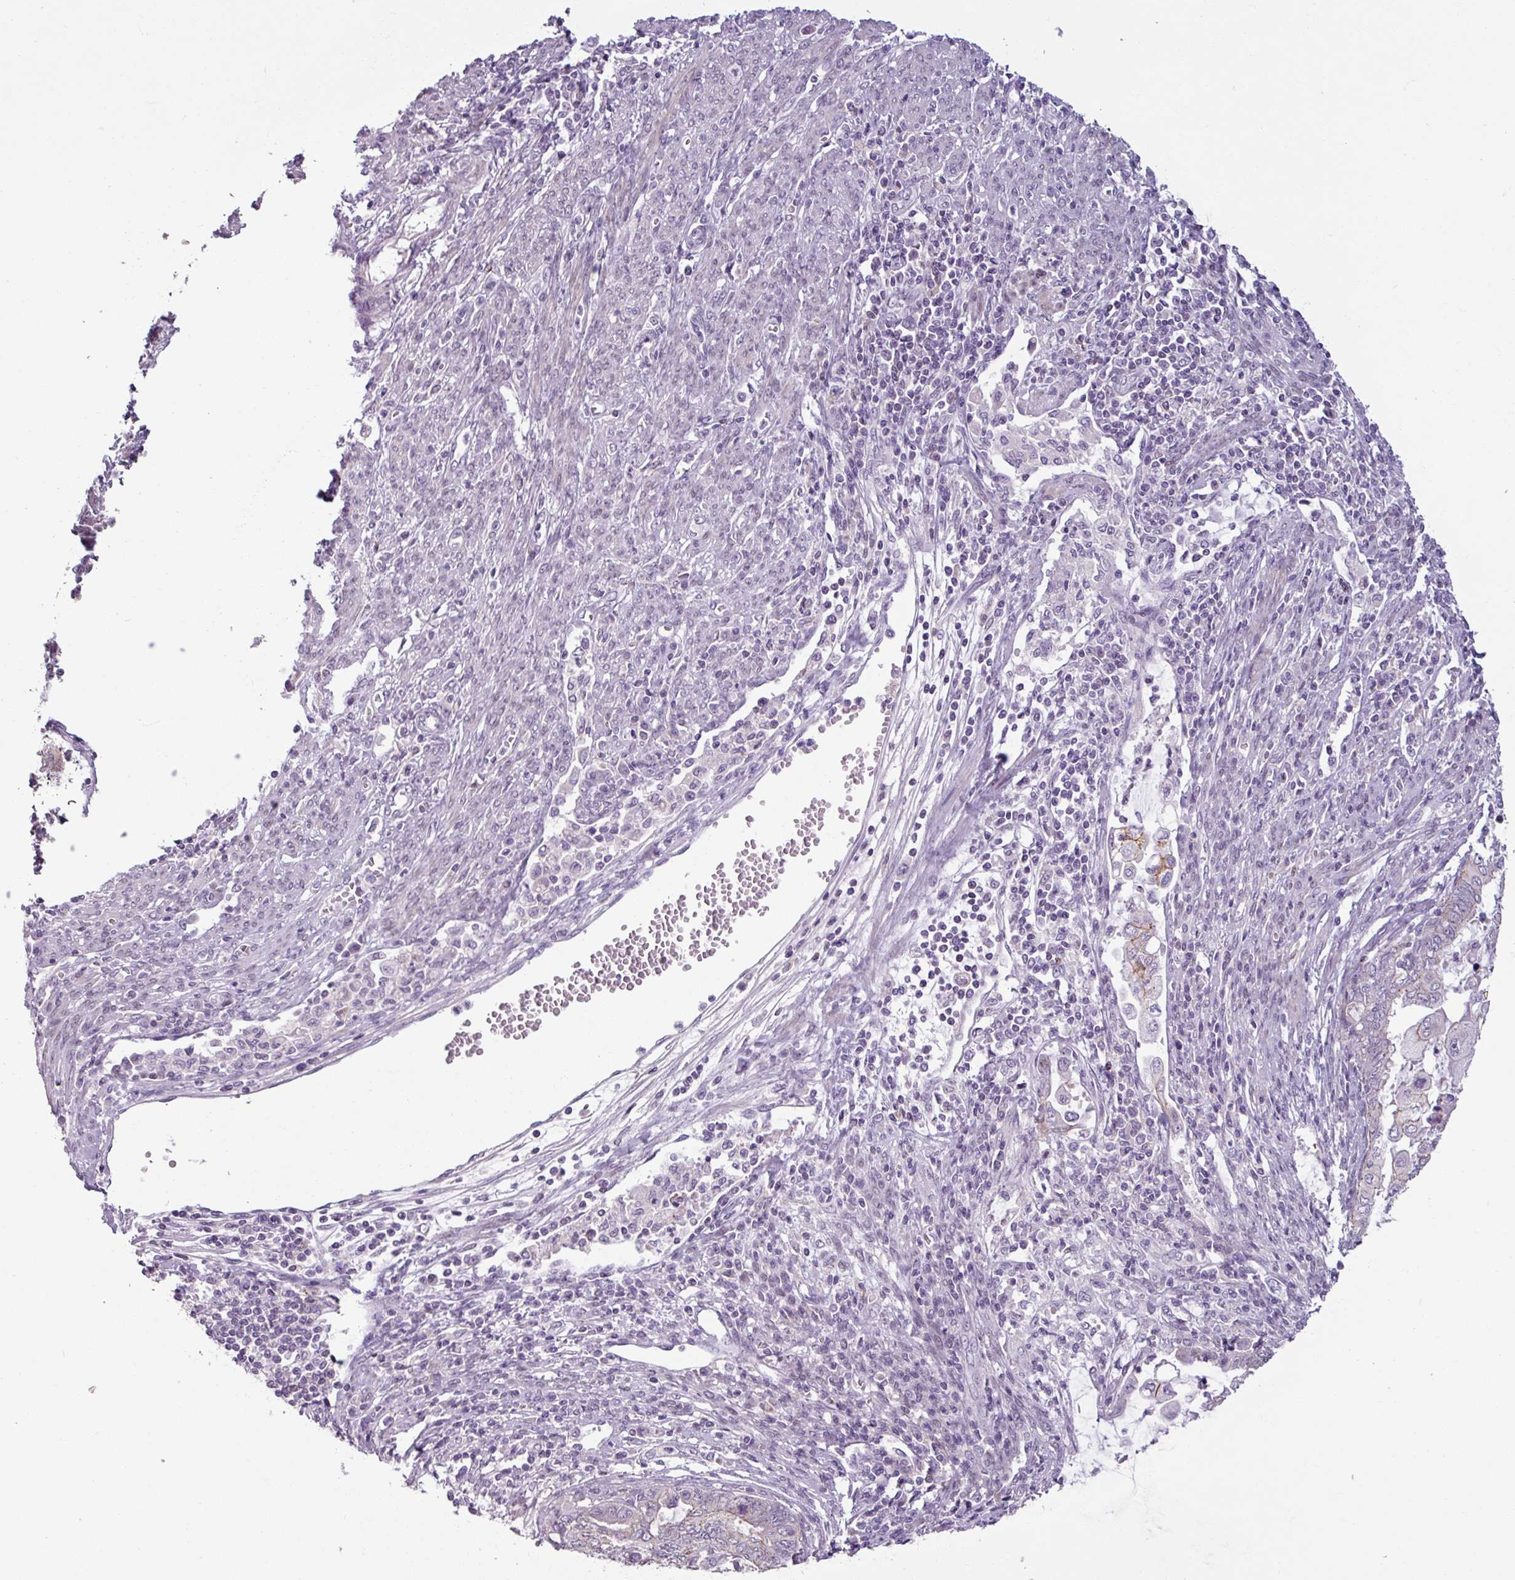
{"staining": {"intensity": "weak", "quantity": "<25%", "location": "cytoplasmic/membranous"}, "tissue": "endometrial cancer", "cell_type": "Tumor cells", "image_type": "cancer", "snomed": [{"axis": "morphology", "description": "Adenocarcinoma, NOS"}, {"axis": "topography", "description": "Uterus"}, {"axis": "topography", "description": "Endometrium"}], "caption": "Immunohistochemistry (IHC) of endometrial cancer (adenocarcinoma) reveals no positivity in tumor cells.", "gene": "PNMA6A", "patient": {"sex": "female", "age": 70}}